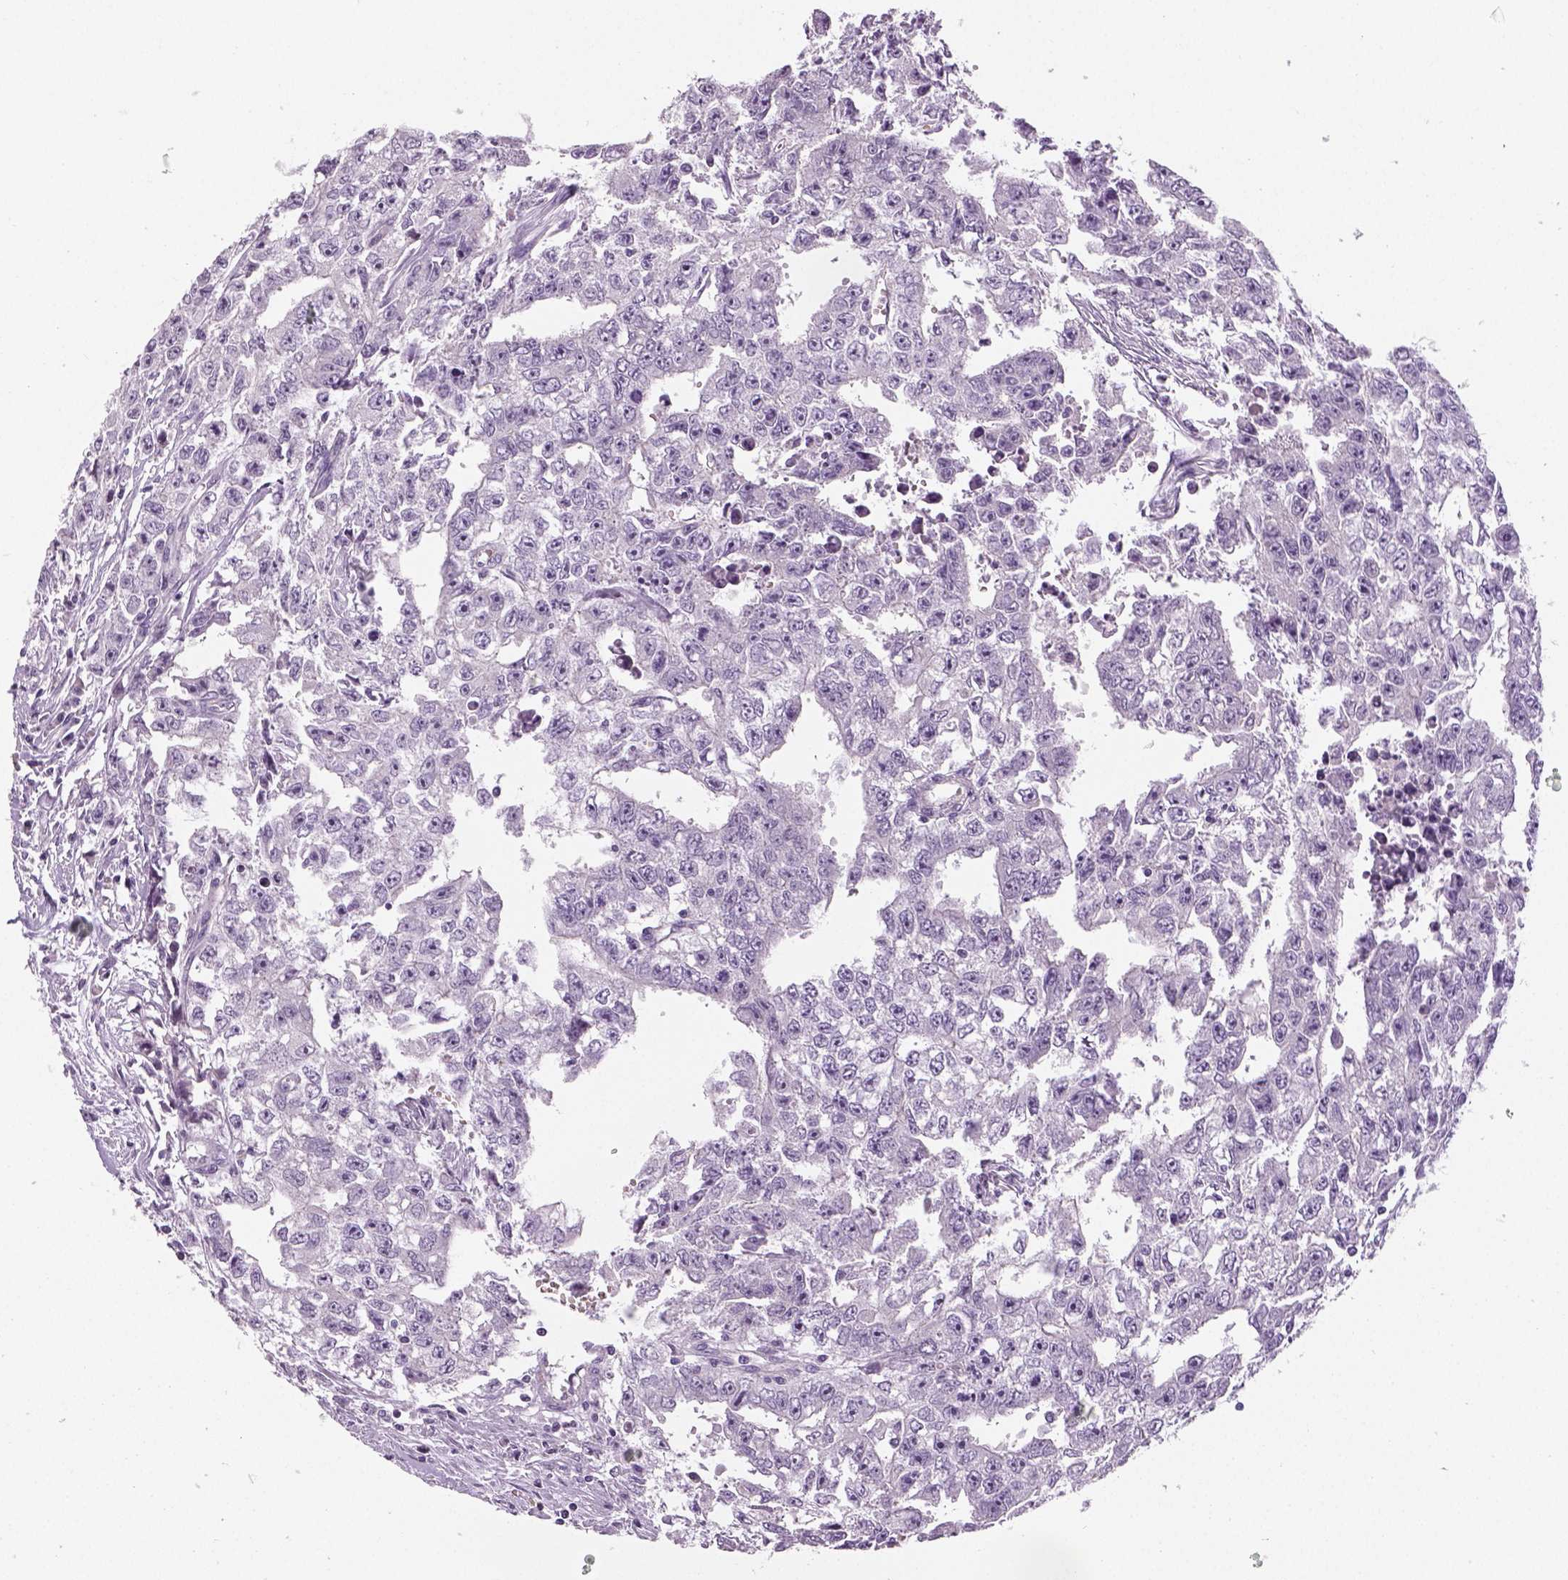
{"staining": {"intensity": "negative", "quantity": "none", "location": "none"}, "tissue": "testis cancer", "cell_type": "Tumor cells", "image_type": "cancer", "snomed": [{"axis": "morphology", "description": "Carcinoma, Embryonal, NOS"}, {"axis": "morphology", "description": "Teratoma, malignant, NOS"}, {"axis": "topography", "description": "Testis"}], "caption": "Protein analysis of testis cancer exhibits no significant positivity in tumor cells.", "gene": "TSPAN7", "patient": {"sex": "male", "age": 24}}